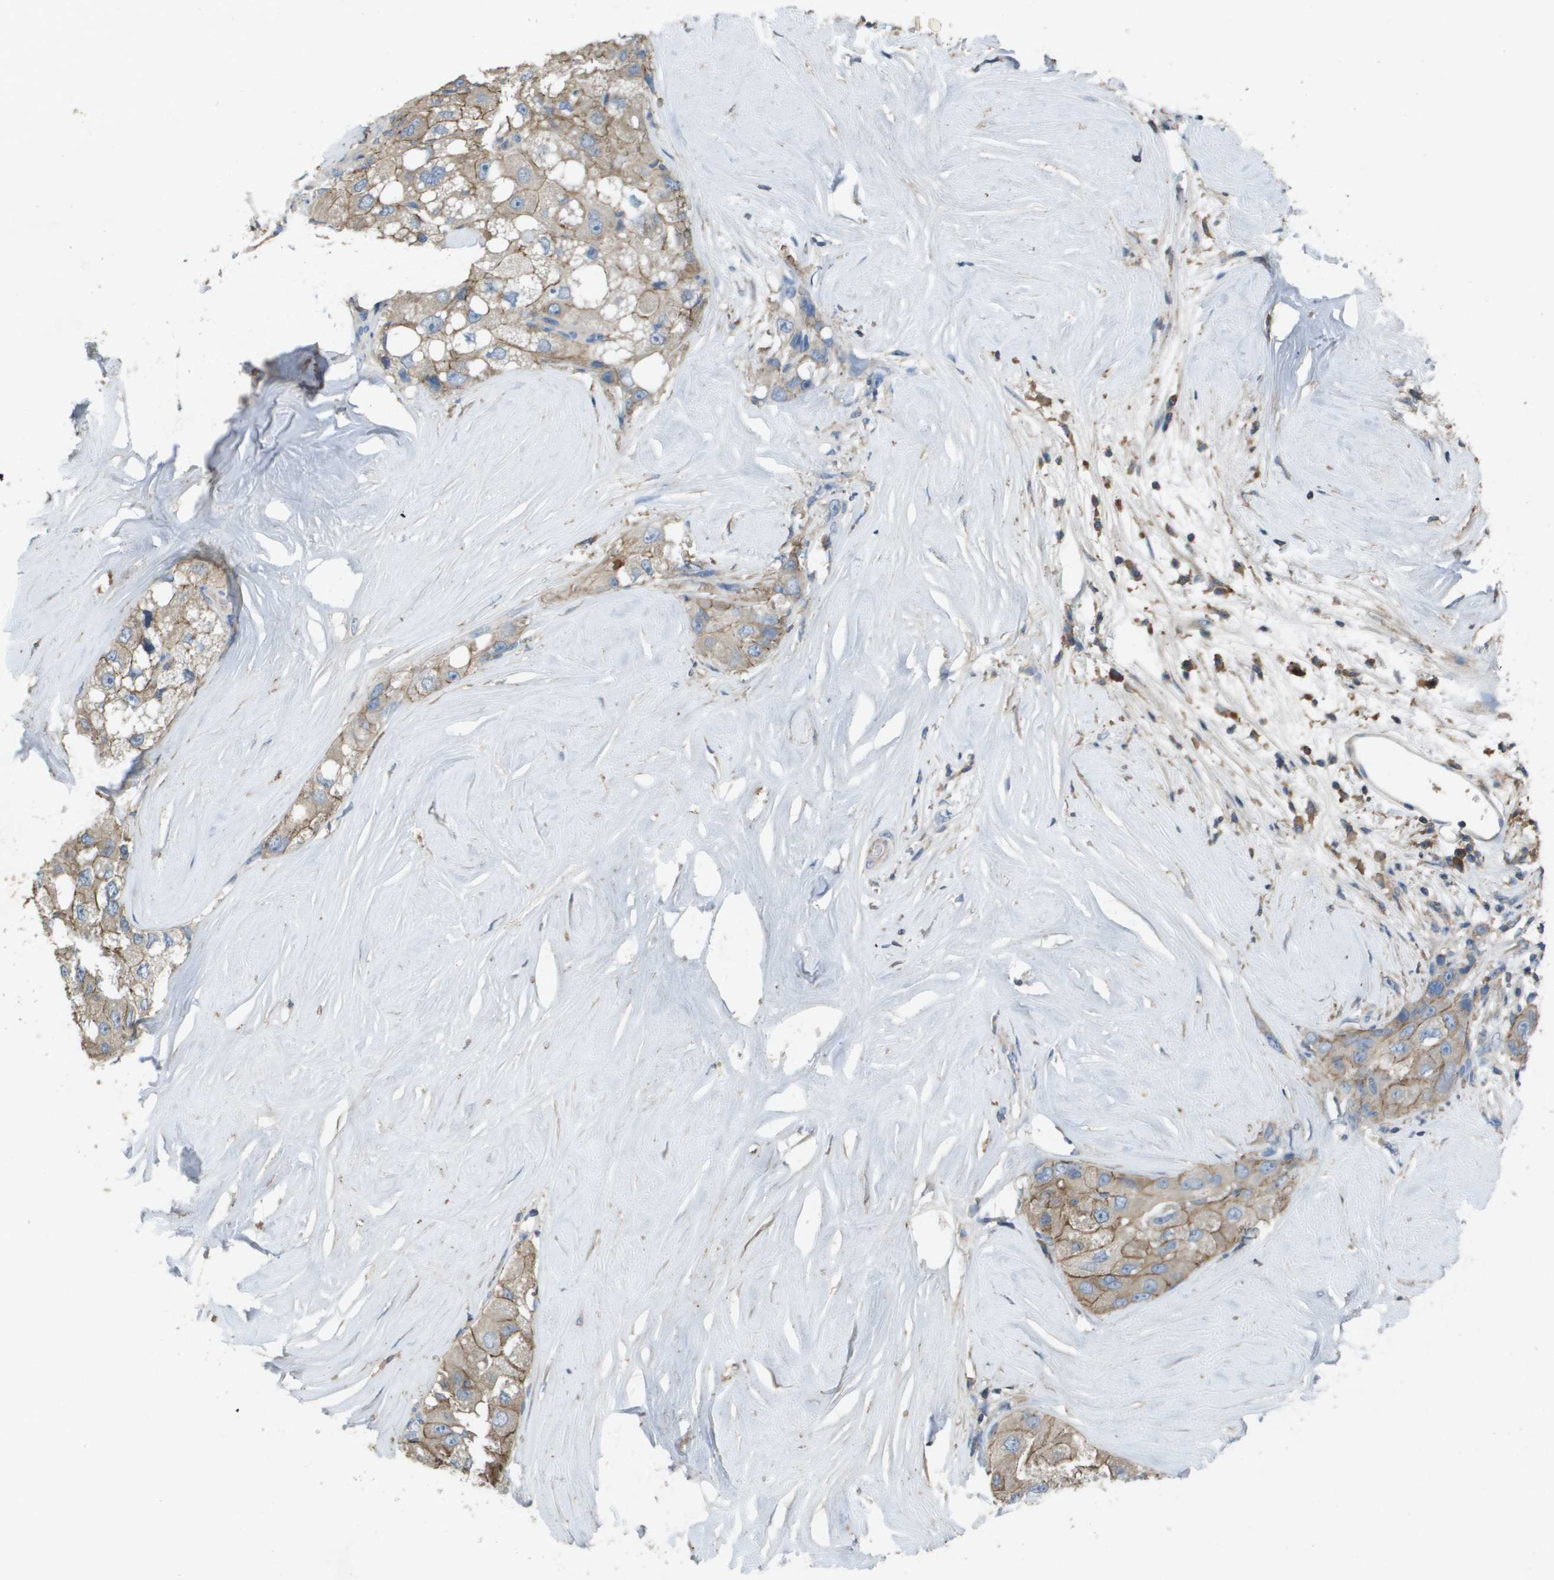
{"staining": {"intensity": "moderate", "quantity": "25%-75%", "location": "cytoplasmic/membranous"}, "tissue": "liver cancer", "cell_type": "Tumor cells", "image_type": "cancer", "snomed": [{"axis": "morphology", "description": "Carcinoma, Hepatocellular, NOS"}, {"axis": "topography", "description": "Liver"}], "caption": "High-magnification brightfield microscopy of liver cancer (hepatocellular carcinoma) stained with DAB (brown) and counterstained with hematoxylin (blue). tumor cells exhibit moderate cytoplasmic/membranous expression is seen in about25%-75% of cells.", "gene": "CLCA4", "patient": {"sex": "male", "age": 80}}